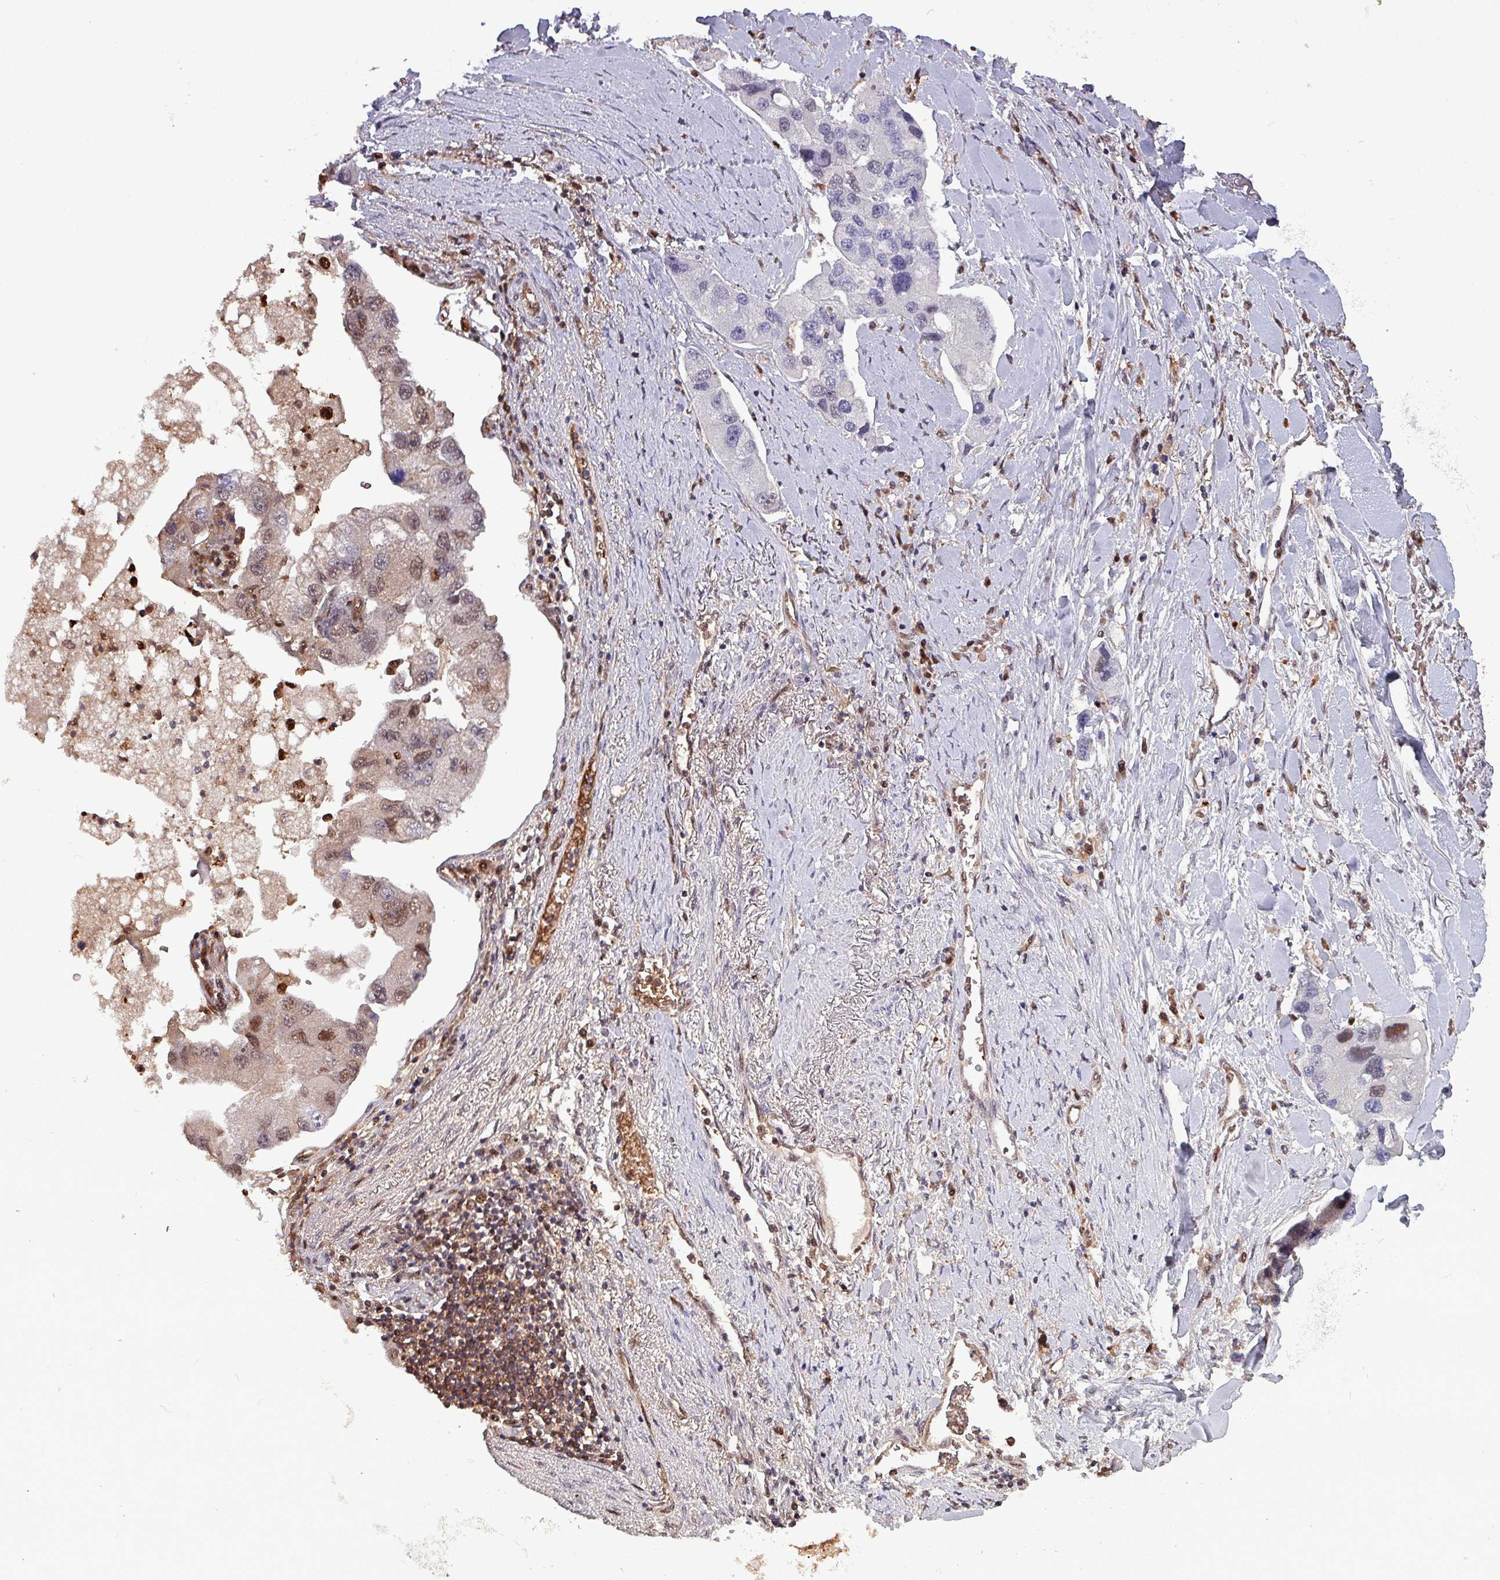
{"staining": {"intensity": "moderate", "quantity": "<25%", "location": "nuclear"}, "tissue": "lung cancer", "cell_type": "Tumor cells", "image_type": "cancer", "snomed": [{"axis": "morphology", "description": "Adenocarcinoma, NOS"}, {"axis": "topography", "description": "Lung"}], "caption": "IHC staining of lung cancer (adenocarcinoma), which reveals low levels of moderate nuclear staining in about <25% of tumor cells indicating moderate nuclear protein staining. The staining was performed using DAB (brown) for protein detection and nuclei were counterstained in hematoxylin (blue).", "gene": "PSMB8", "patient": {"sex": "female", "age": 54}}